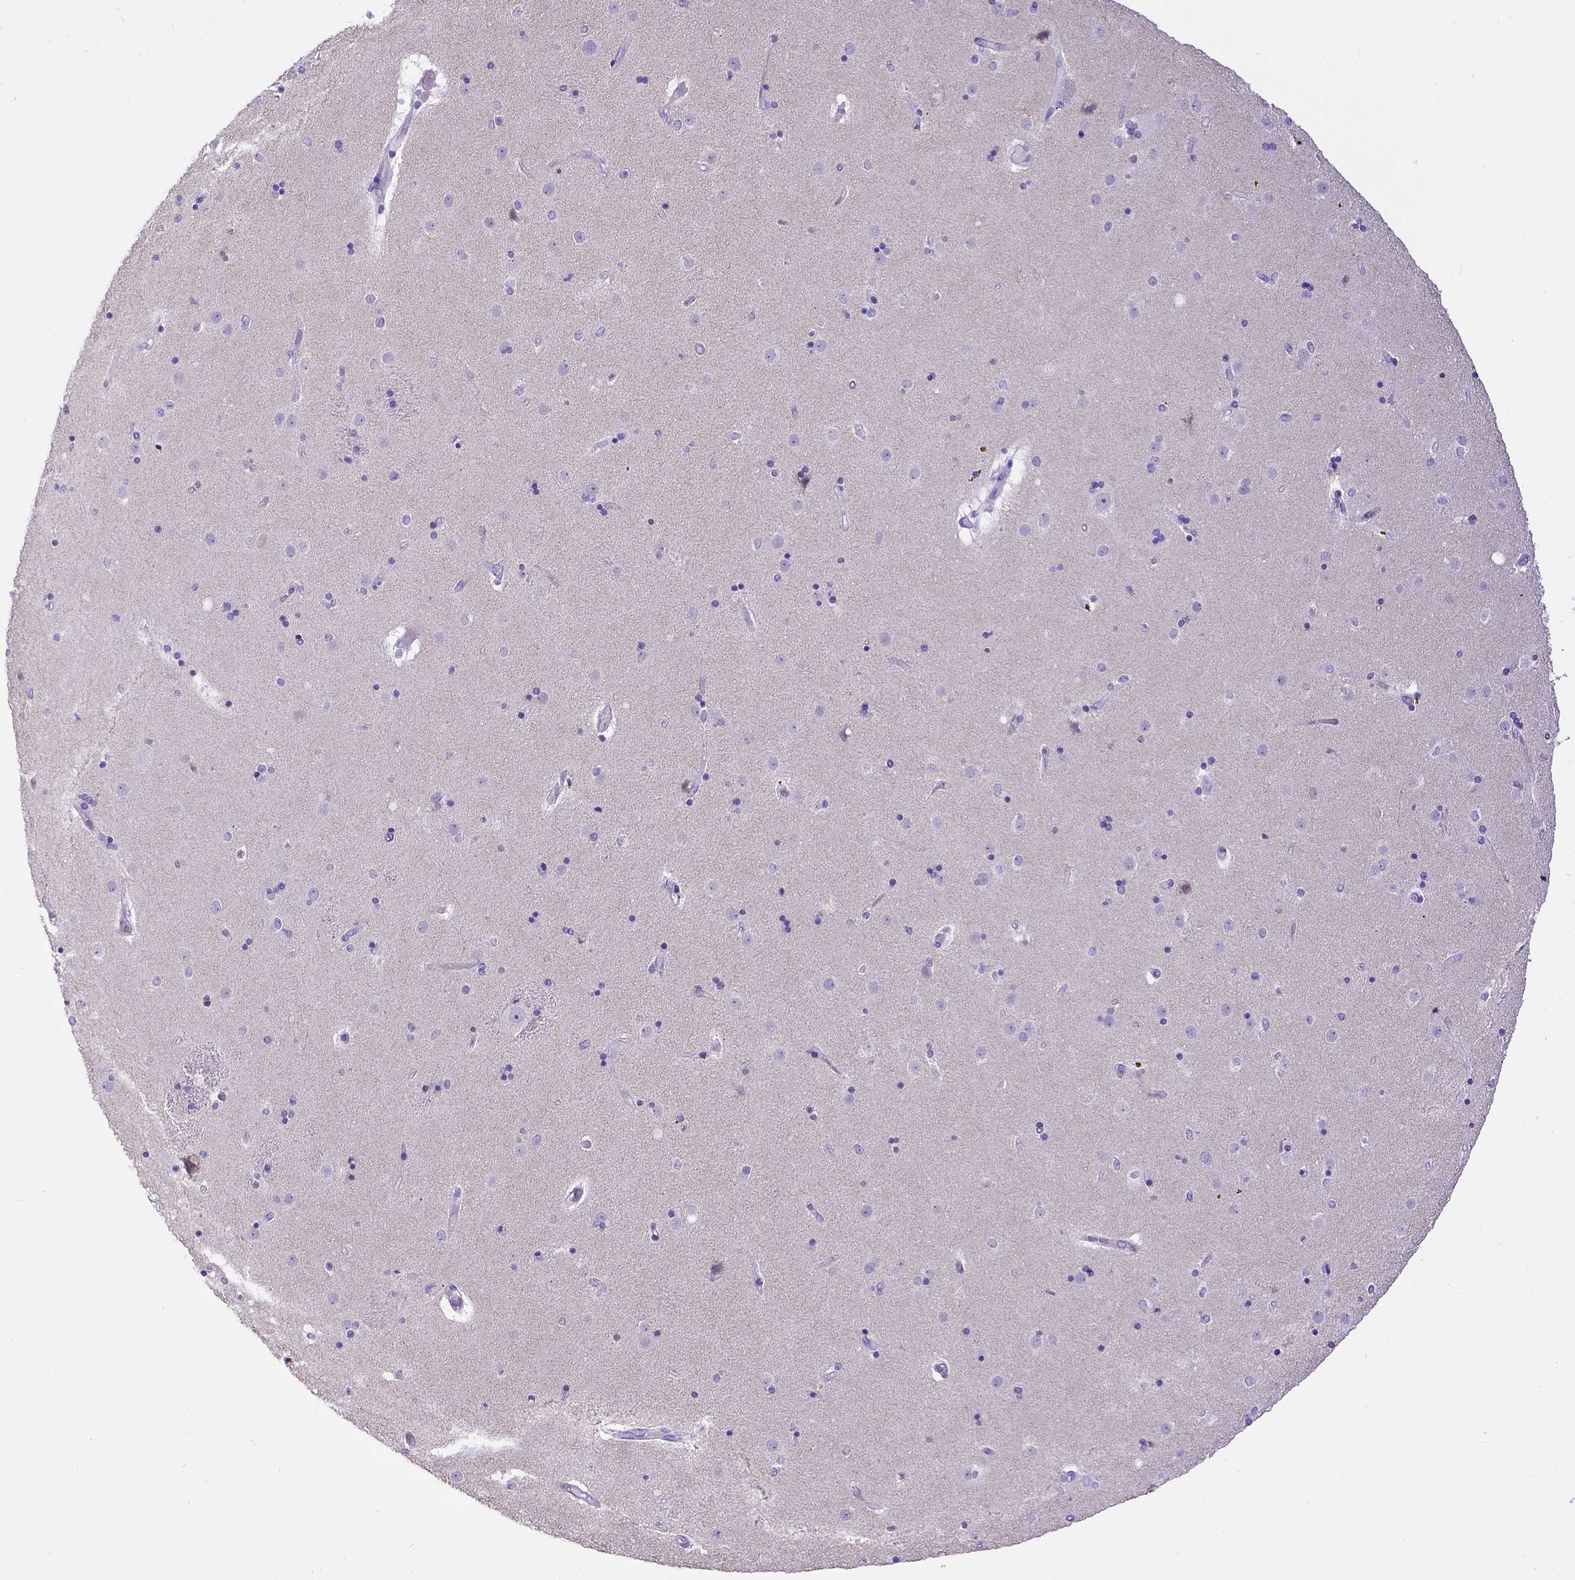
{"staining": {"intensity": "negative", "quantity": "none", "location": "none"}, "tissue": "caudate", "cell_type": "Glial cells", "image_type": "normal", "snomed": [{"axis": "morphology", "description": "Normal tissue, NOS"}, {"axis": "topography", "description": "Lateral ventricle wall"}], "caption": "Unremarkable caudate was stained to show a protein in brown. There is no significant staining in glial cells.", "gene": "SATB2", "patient": {"sex": "female", "age": 71}}